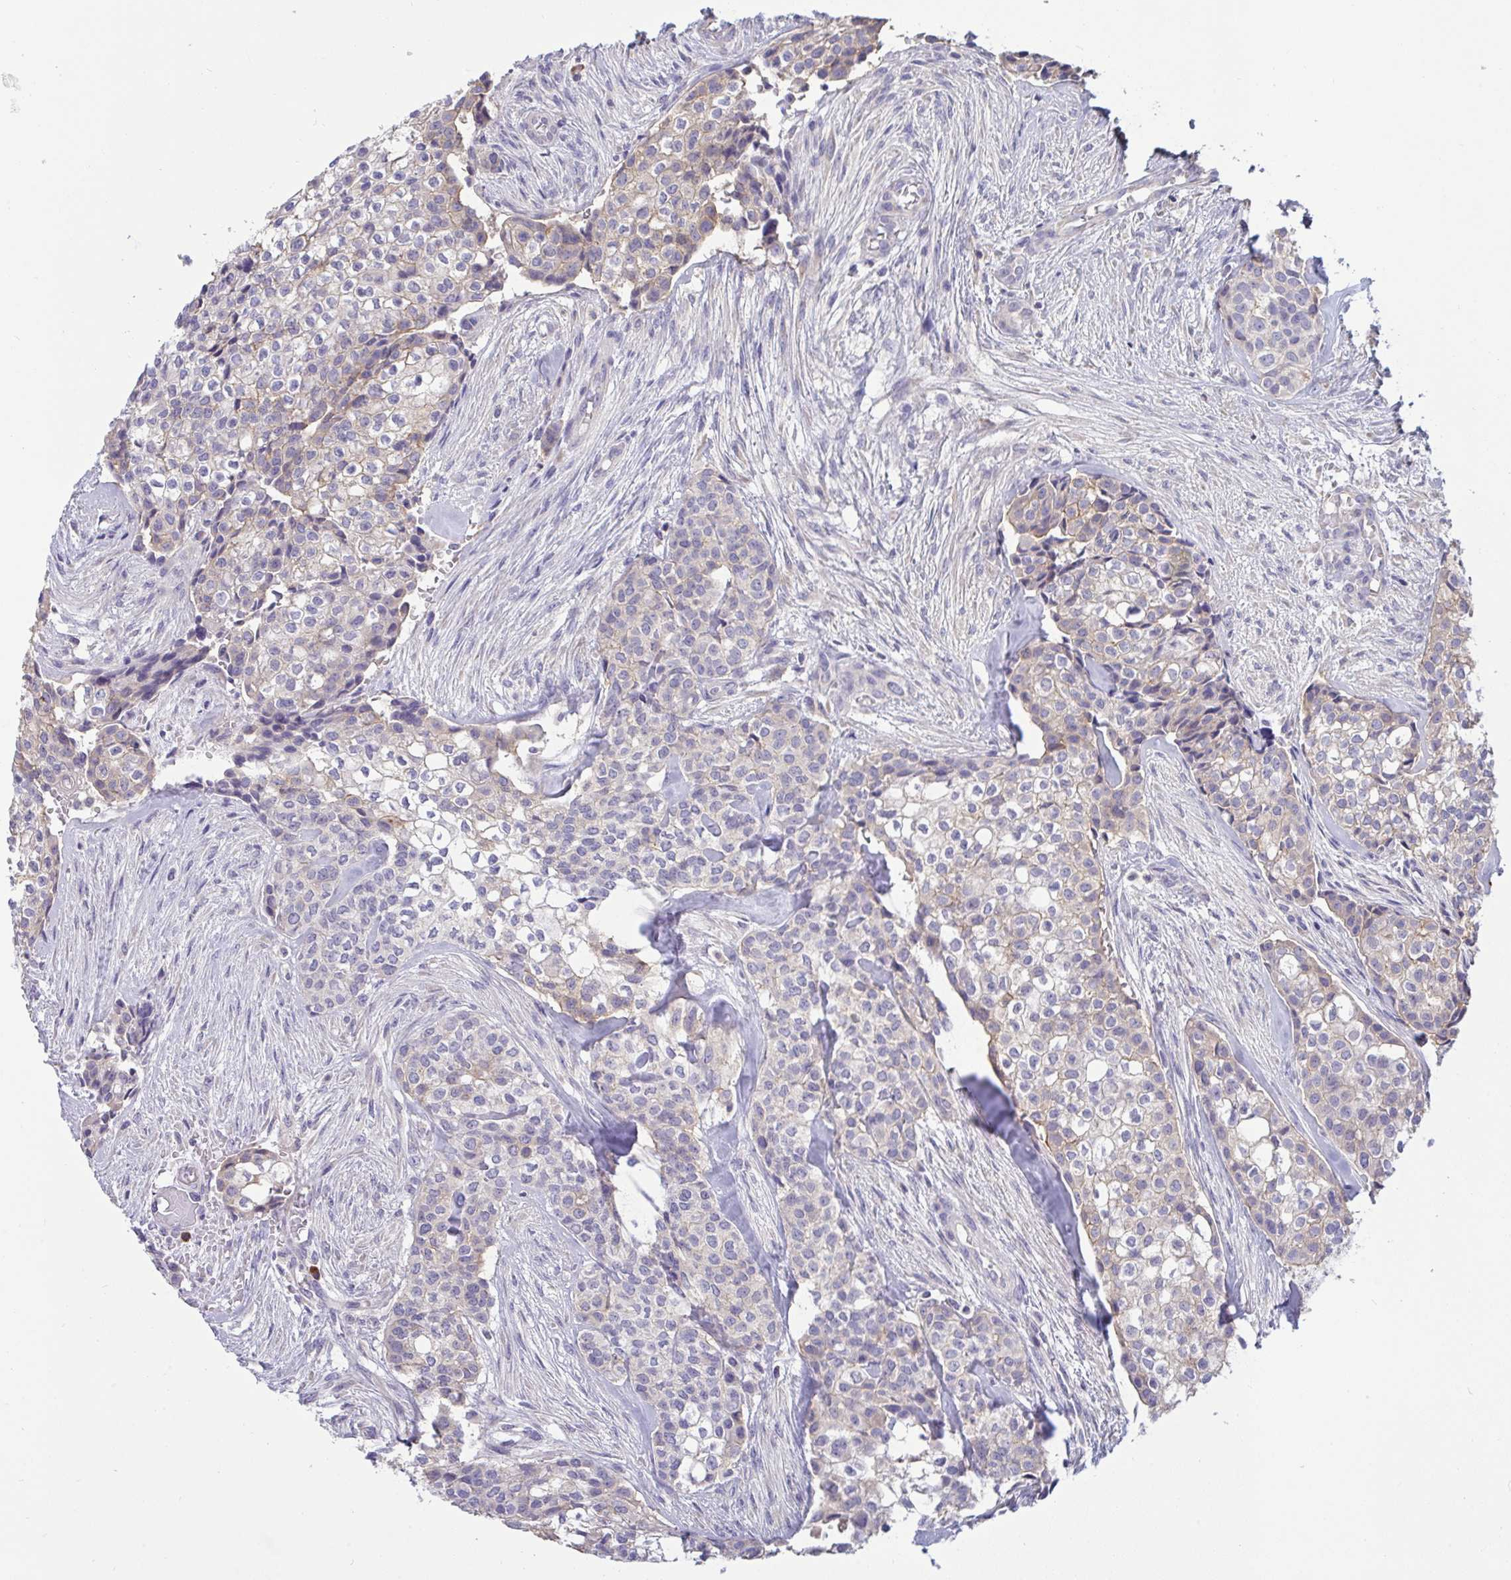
{"staining": {"intensity": "negative", "quantity": "none", "location": "none"}, "tissue": "head and neck cancer", "cell_type": "Tumor cells", "image_type": "cancer", "snomed": [{"axis": "morphology", "description": "Adenocarcinoma, NOS"}, {"axis": "topography", "description": "Head-Neck"}], "caption": "High power microscopy histopathology image of an immunohistochemistry histopathology image of head and neck cancer, revealing no significant positivity in tumor cells.", "gene": "TMEM41A", "patient": {"sex": "male", "age": 81}}